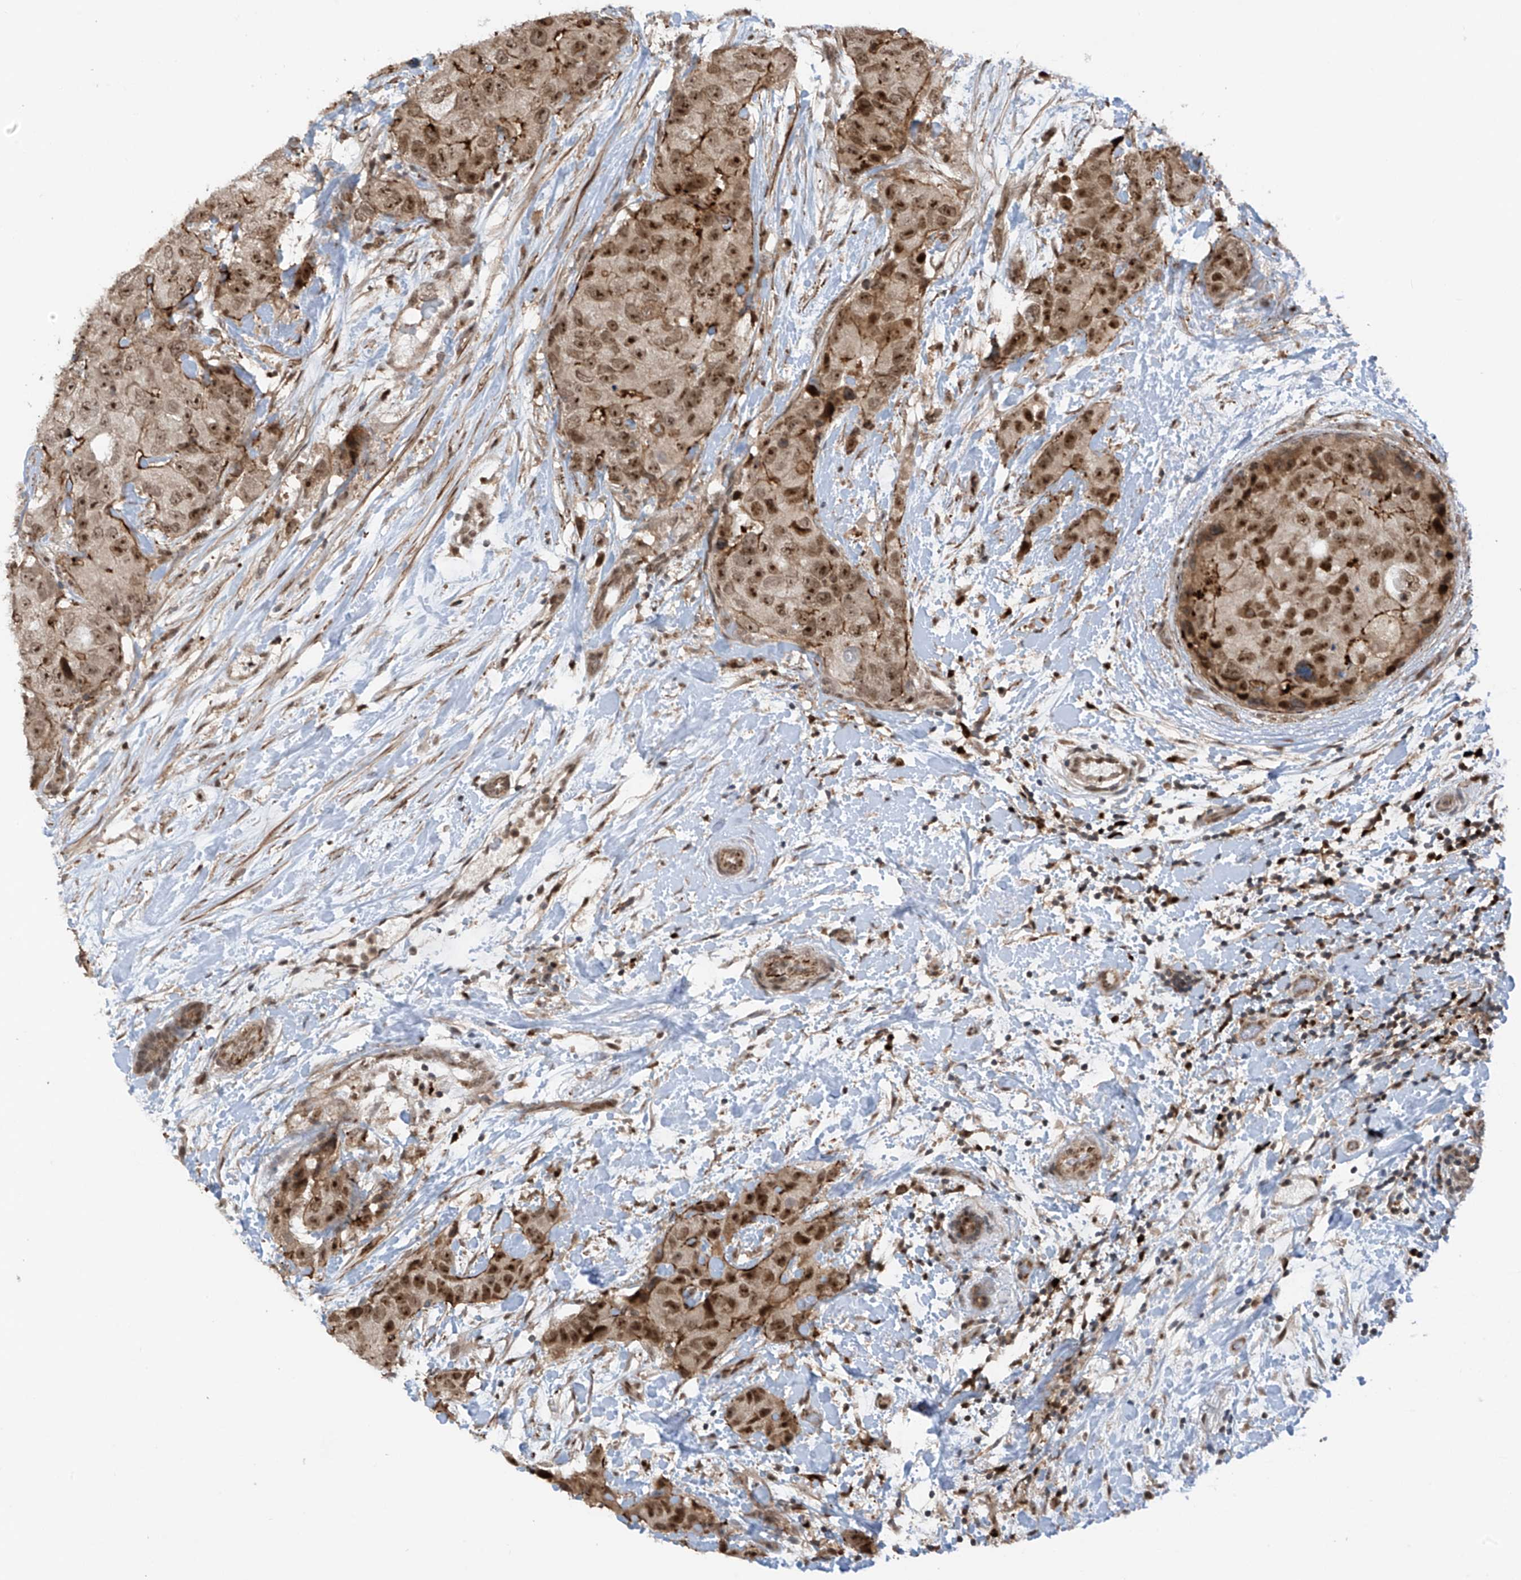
{"staining": {"intensity": "moderate", "quantity": ">75%", "location": "cytoplasmic/membranous,nuclear"}, "tissue": "breast cancer", "cell_type": "Tumor cells", "image_type": "cancer", "snomed": [{"axis": "morphology", "description": "Duct carcinoma"}, {"axis": "topography", "description": "Breast"}], "caption": "Tumor cells exhibit medium levels of moderate cytoplasmic/membranous and nuclear expression in about >75% of cells in intraductal carcinoma (breast).", "gene": "REPIN1", "patient": {"sex": "female", "age": 62}}